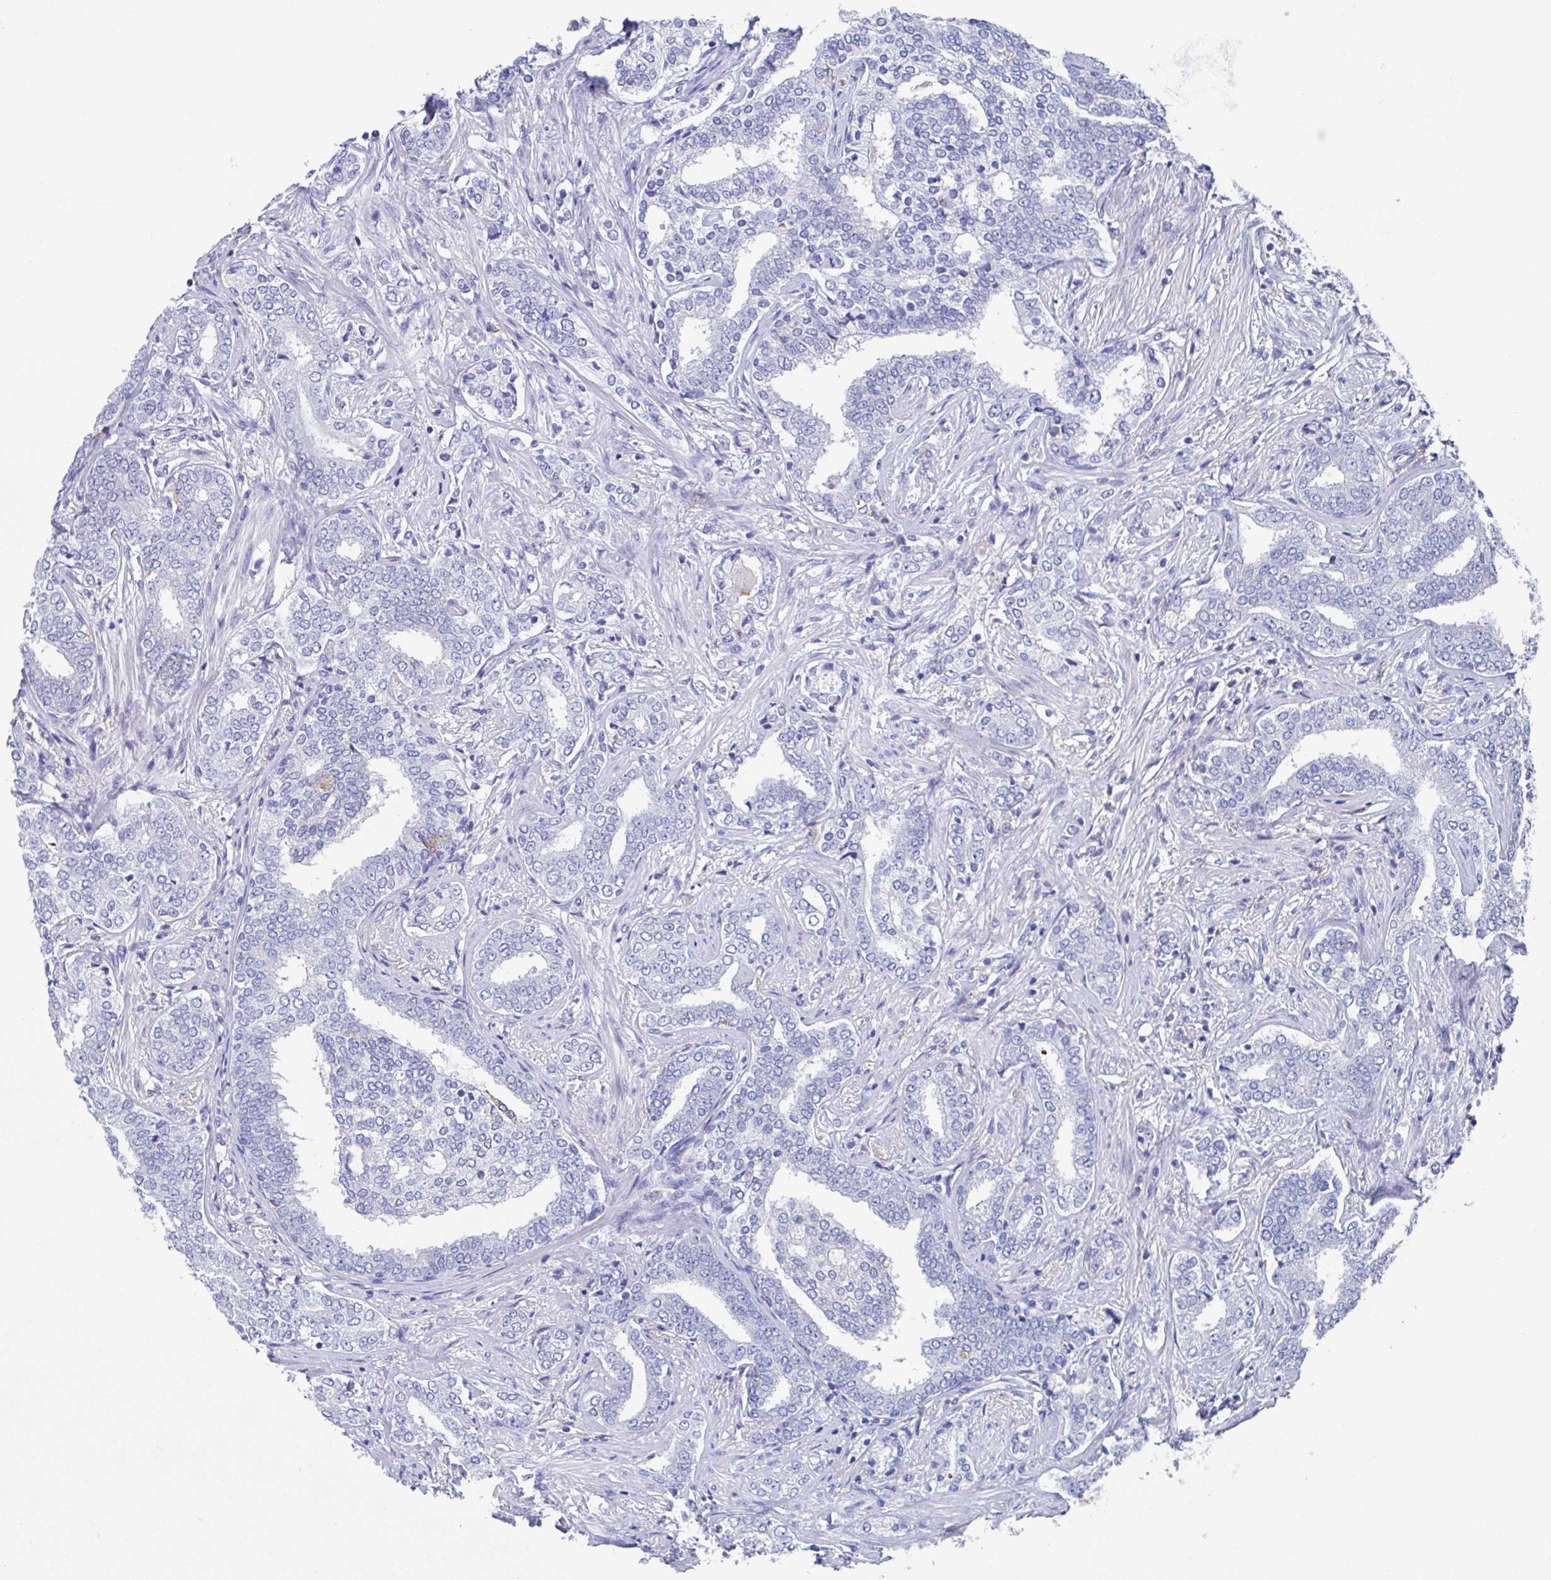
{"staining": {"intensity": "negative", "quantity": "none", "location": "none"}, "tissue": "prostate cancer", "cell_type": "Tumor cells", "image_type": "cancer", "snomed": [{"axis": "morphology", "description": "Adenocarcinoma, High grade"}, {"axis": "topography", "description": "Prostate"}], "caption": "This is an immunohistochemistry (IHC) image of human prostate high-grade adenocarcinoma. There is no staining in tumor cells.", "gene": "FCGR3A", "patient": {"sex": "male", "age": 72}}